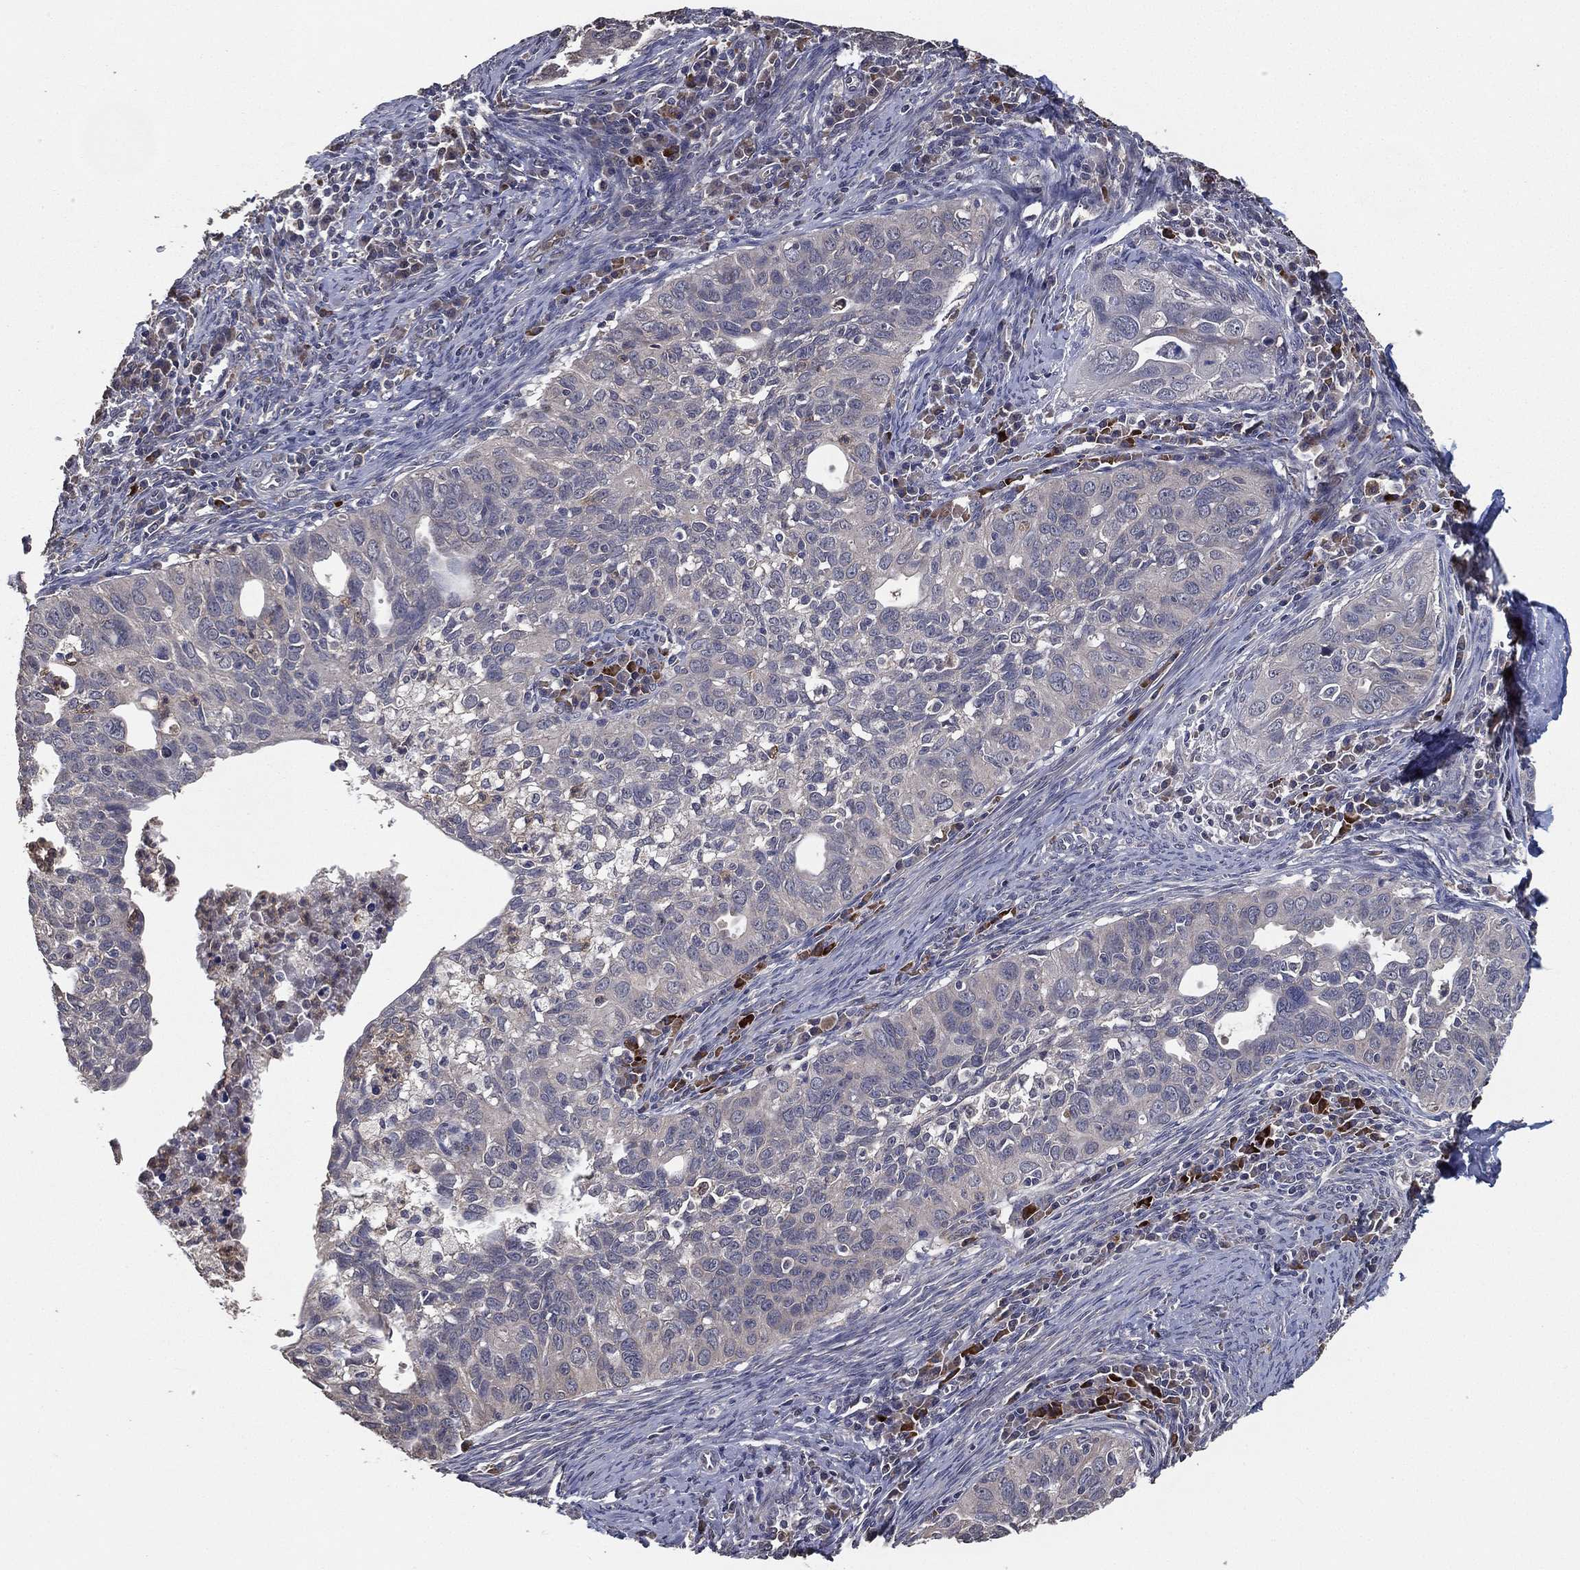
{"staining": {"intensity": "negative", "quantity": "none", "location": "none"}, "tissue": "cervical cancer", "cell_type": "Tumor cells", "image_type": "cancer", "snomed": [{"axis": "morphology", "description": "Squamous cell carcinoma, NOS"}, {"axis": "topography", "description": "Cervix"}], "caption": "This is an IHC photomicrograph of cervical squamous cell carcinoma. There is no positivity in tumor cells.", "gene": "PCNT", "patient": {"sex": "female", "age": 26}}